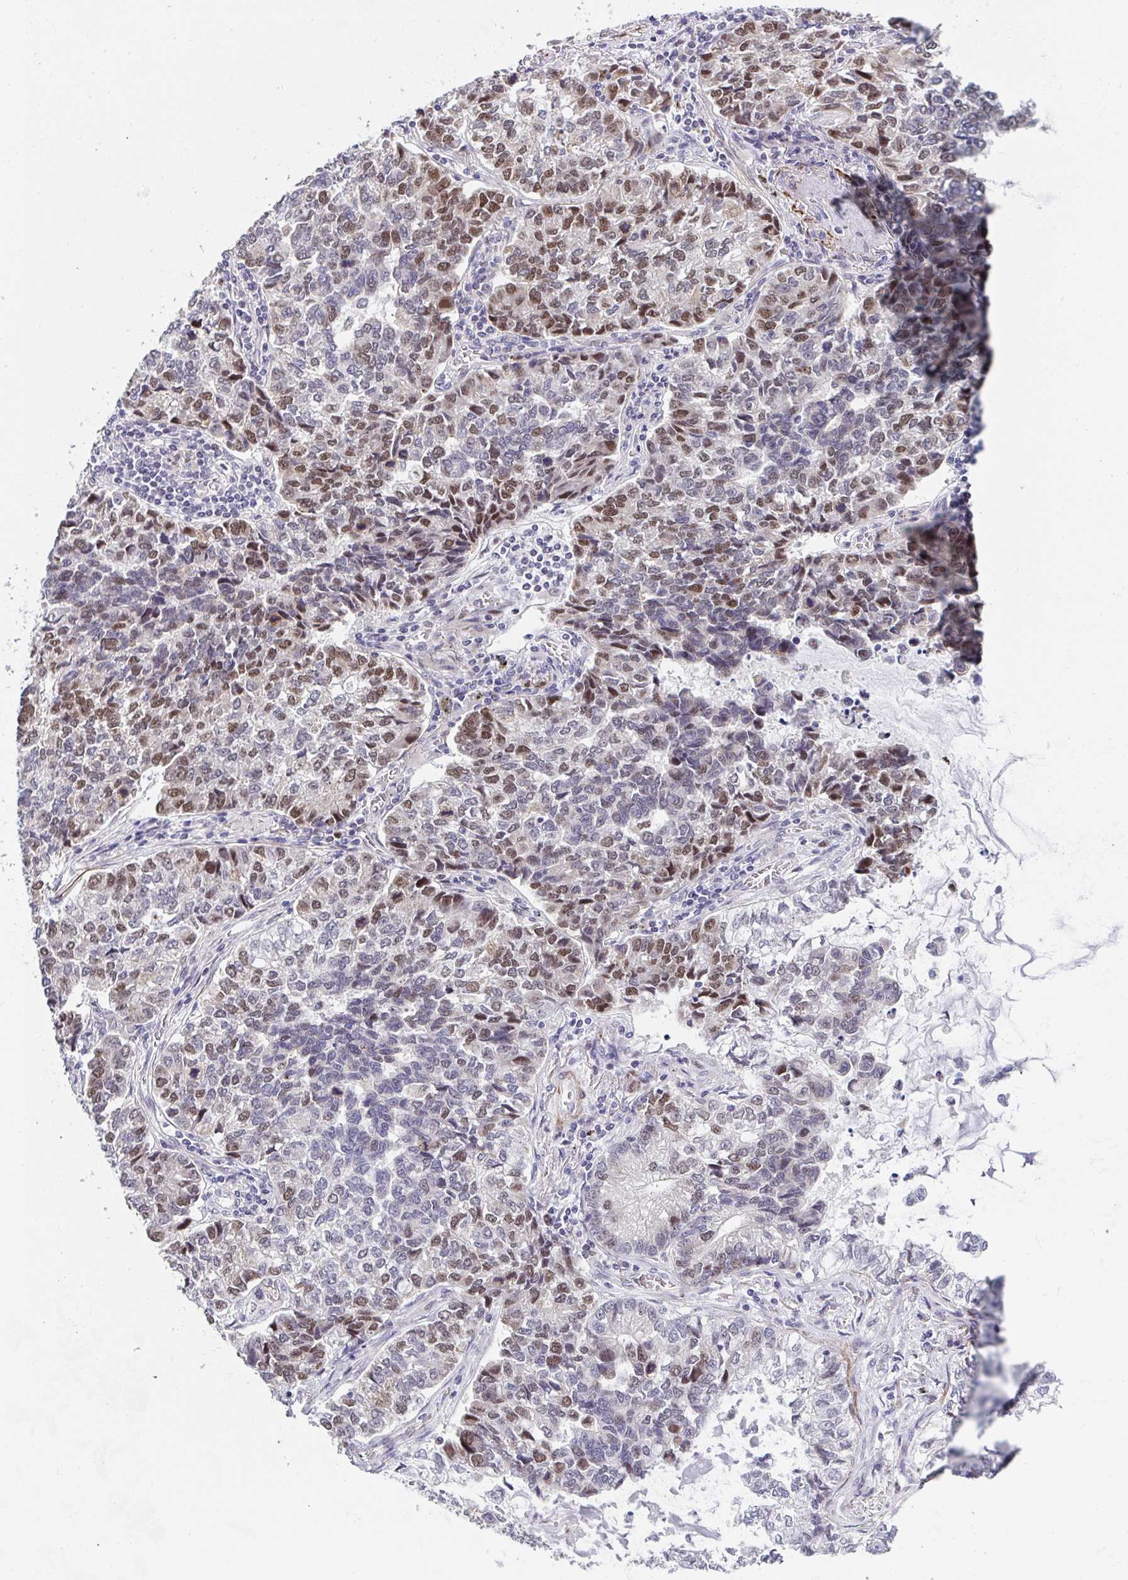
{"staining": {"intensity": "moderate", "quantity": "25%-75%", "location": "nuclear"}, "tissue": "lung cancer", "cell_type": "Tumor cells", "image_type": "cancer", "snomed": [{"axis": "morphology", "description": "Adenocarcinoma, NOS"}, {"axis": "topography", "description": "Lymph node"}, {"axis": "topography", "description": "Lung"}], "caption": "Immunohistochemical staining of human lung cancer (adenocarcinoma) shows moderate nuclear protein positivity in approximately 25%-75% of tumor cells. (brown staining indicates protein expression, while blue staining denotes nuclei).", "gene": "GINS2", "patient": {"sex": "male", "age": 66}}